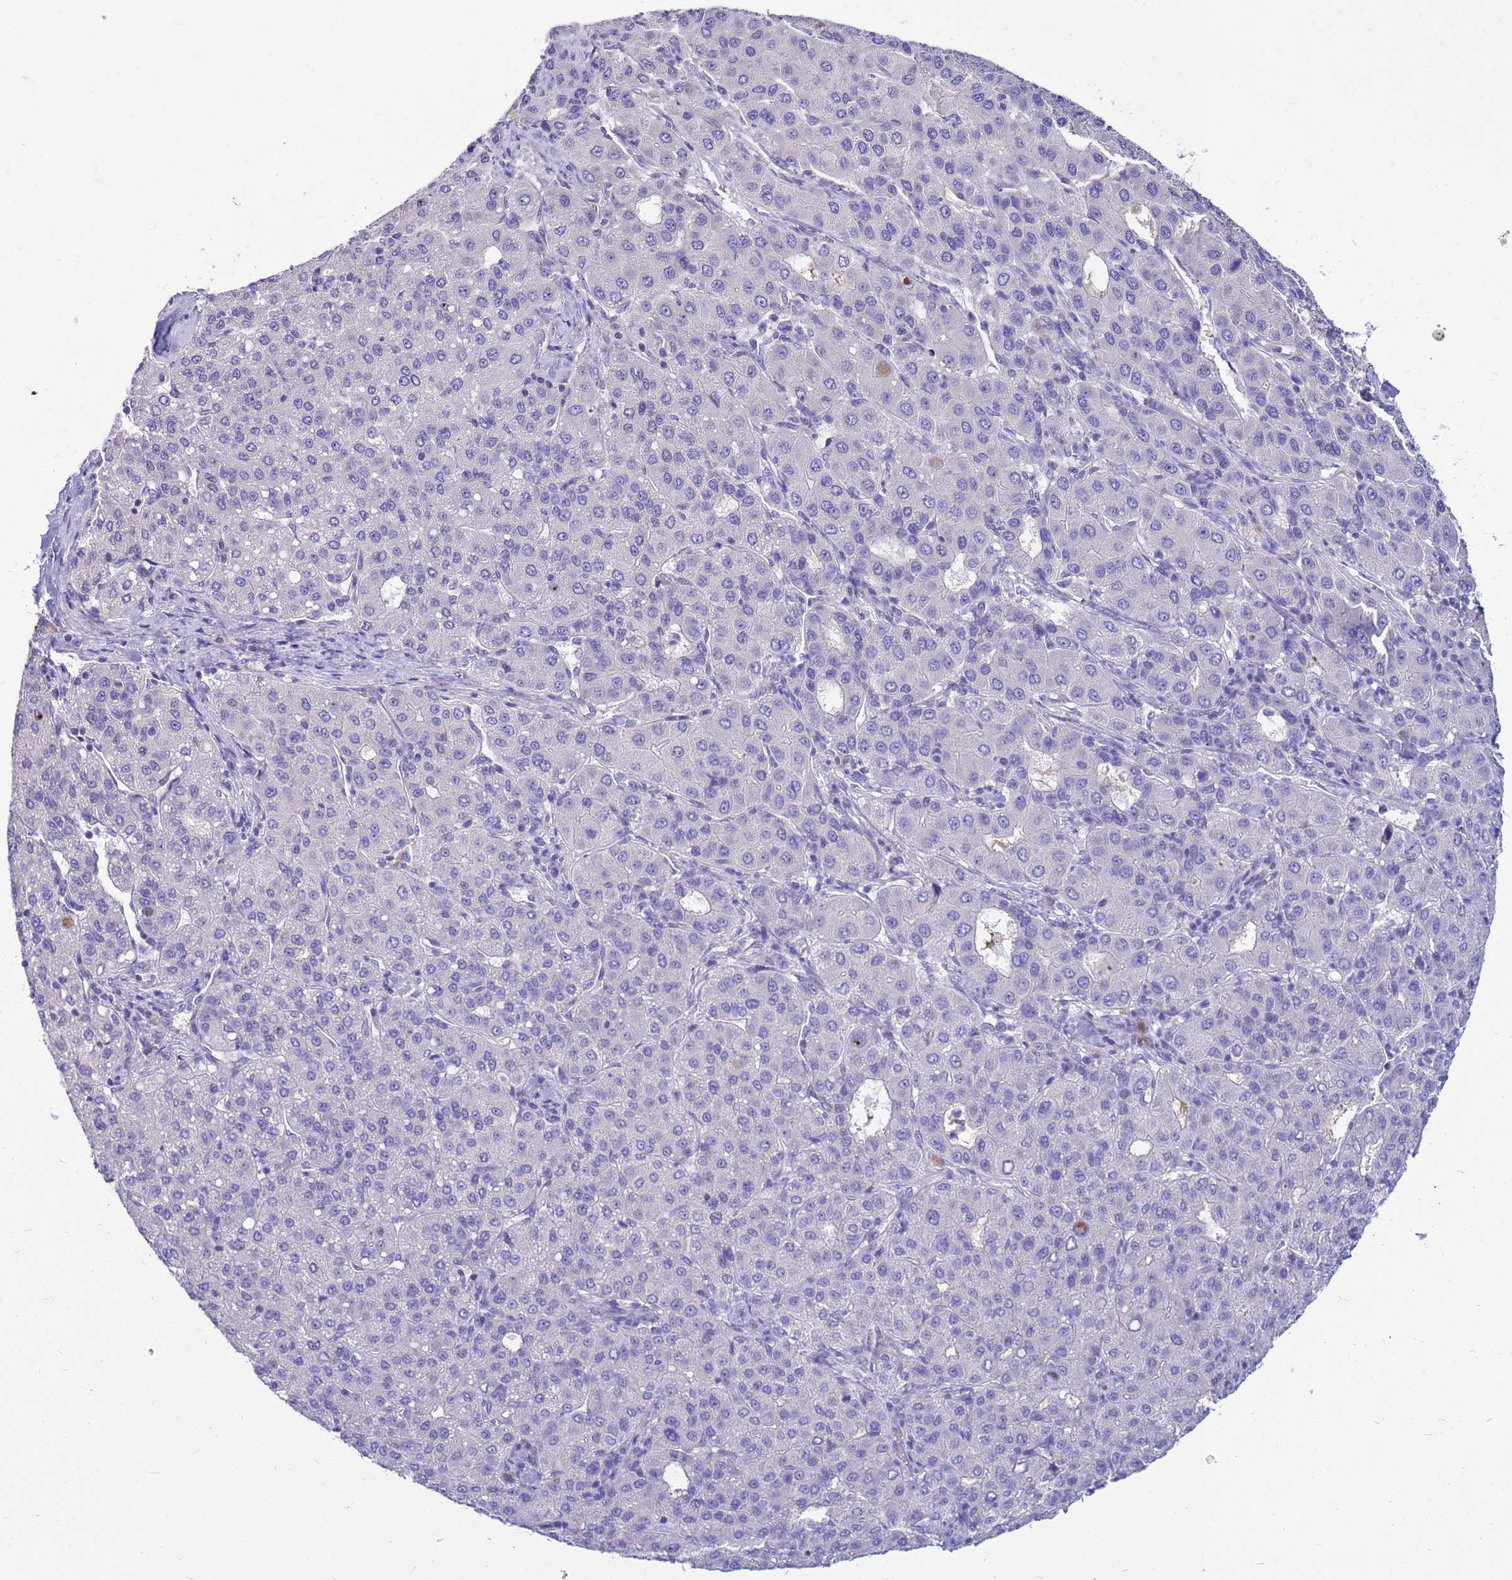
{"staining": {"intensity": "negative", "quantity": "none", "location": "none"}, "tissue": "liver cancer", "cell_type": "Tumor cells", "image_type": "cancer", "snomed": [{"axis": "morphology", "description": "Carcinoma, Hepatocellular, NOS"}, {"axis": "topography", "description": "Liver"}], "caption": "Tumor cells are negative for brown protein staining in liver hepatocellular carcinoma. The staining is performed using DAB (3,3'-diaminobenzidine) brown chromogen with nuclei counter-stained in using hematoxylin.", "gene": "DPRX", "patient": {"sex": "male", "age": 65}}